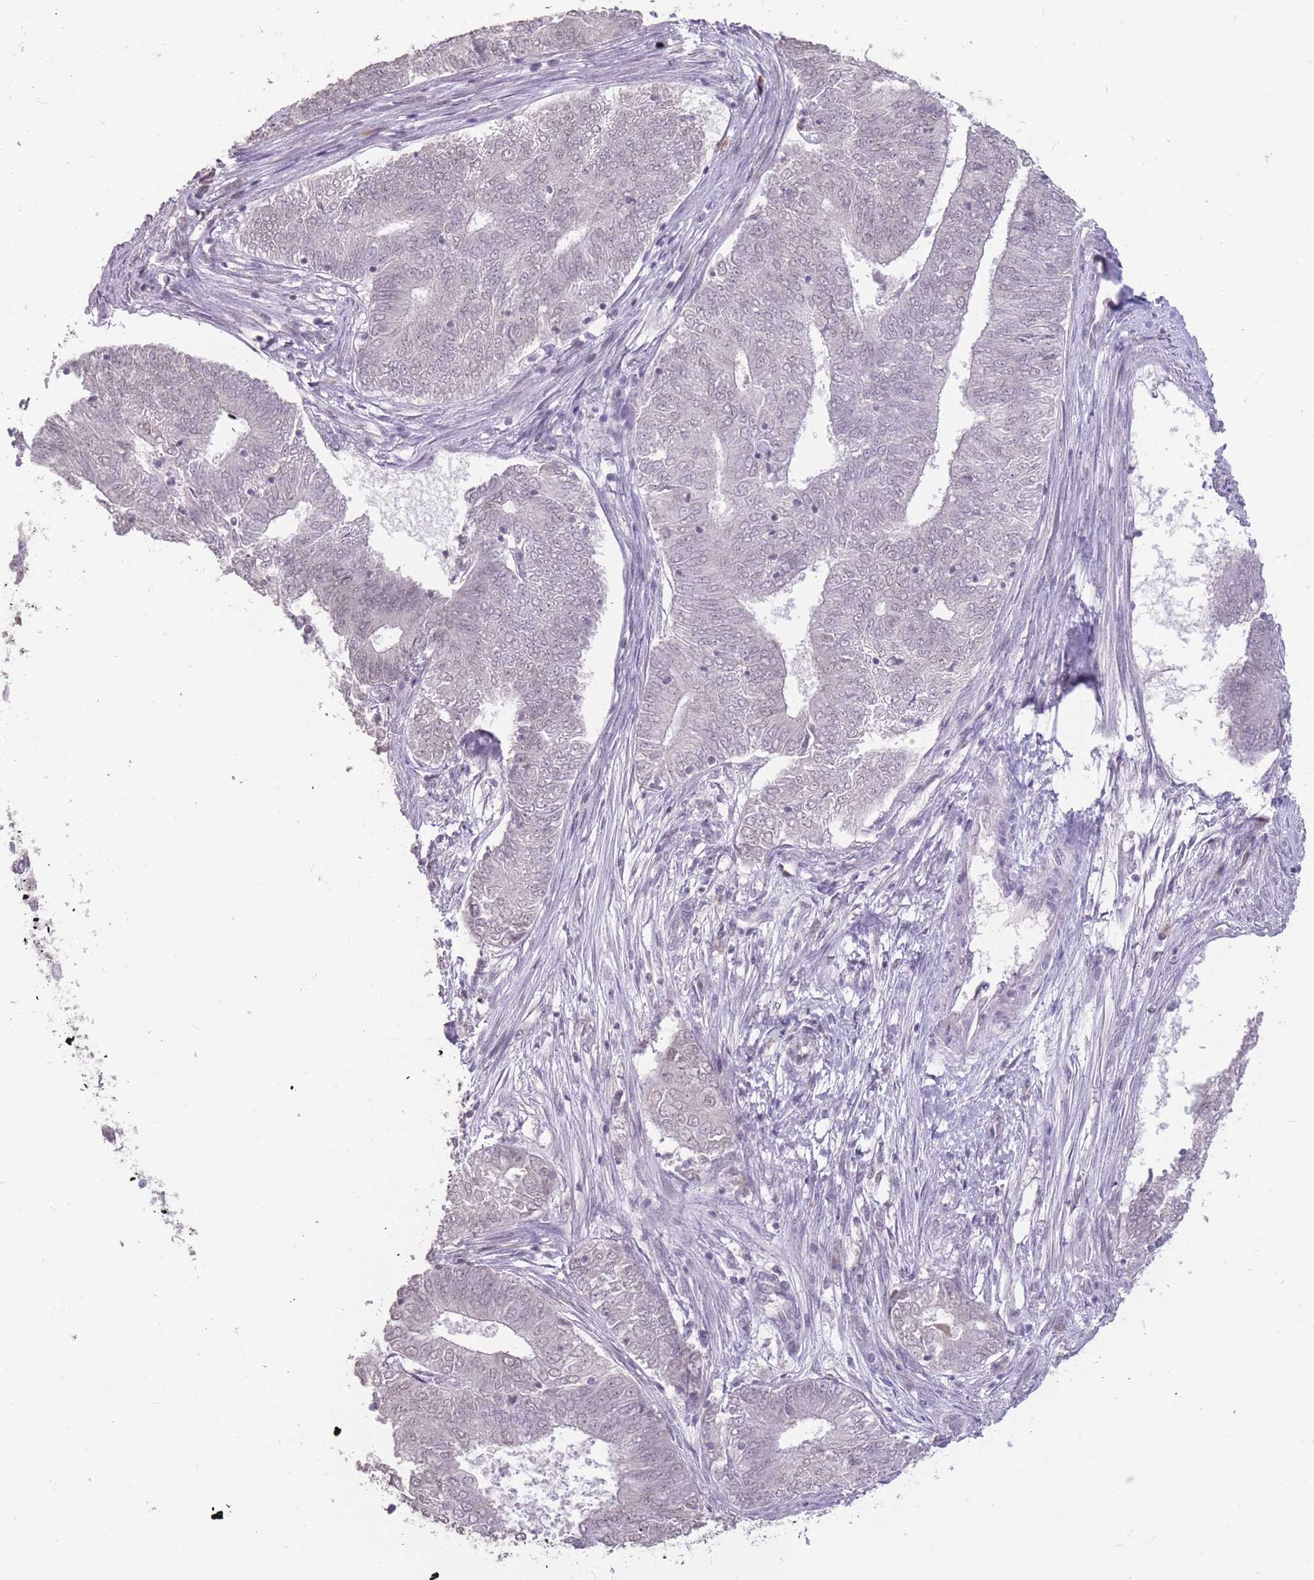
{"staining": {"intensity": "negative", "quantity": "none", "location": "none"}, "tissue": "endometrial cancer", "cell_type": "Tumor cells", "image_type": "cancer", "snomed": [{"axis": "morphology", "description": "Adenocarcinoma, NOS"}, {"axis": "topography", "description": "Endometrium"}], "caption": "Immunohistochemistry (IHC) photomicrograph of neoplastic tissue: endometrial adenocarcinoma stained with DAB shows no significant protein staining in tumor cells. Brightfield microscopy of IHC stained with DAB (3,3'-diaminobenzidine) (brown) and hematoxylin (blue), captured at high magnification.", "gene": "HNRNPUL1", "patient": {"sex": "female", "age": 62}}